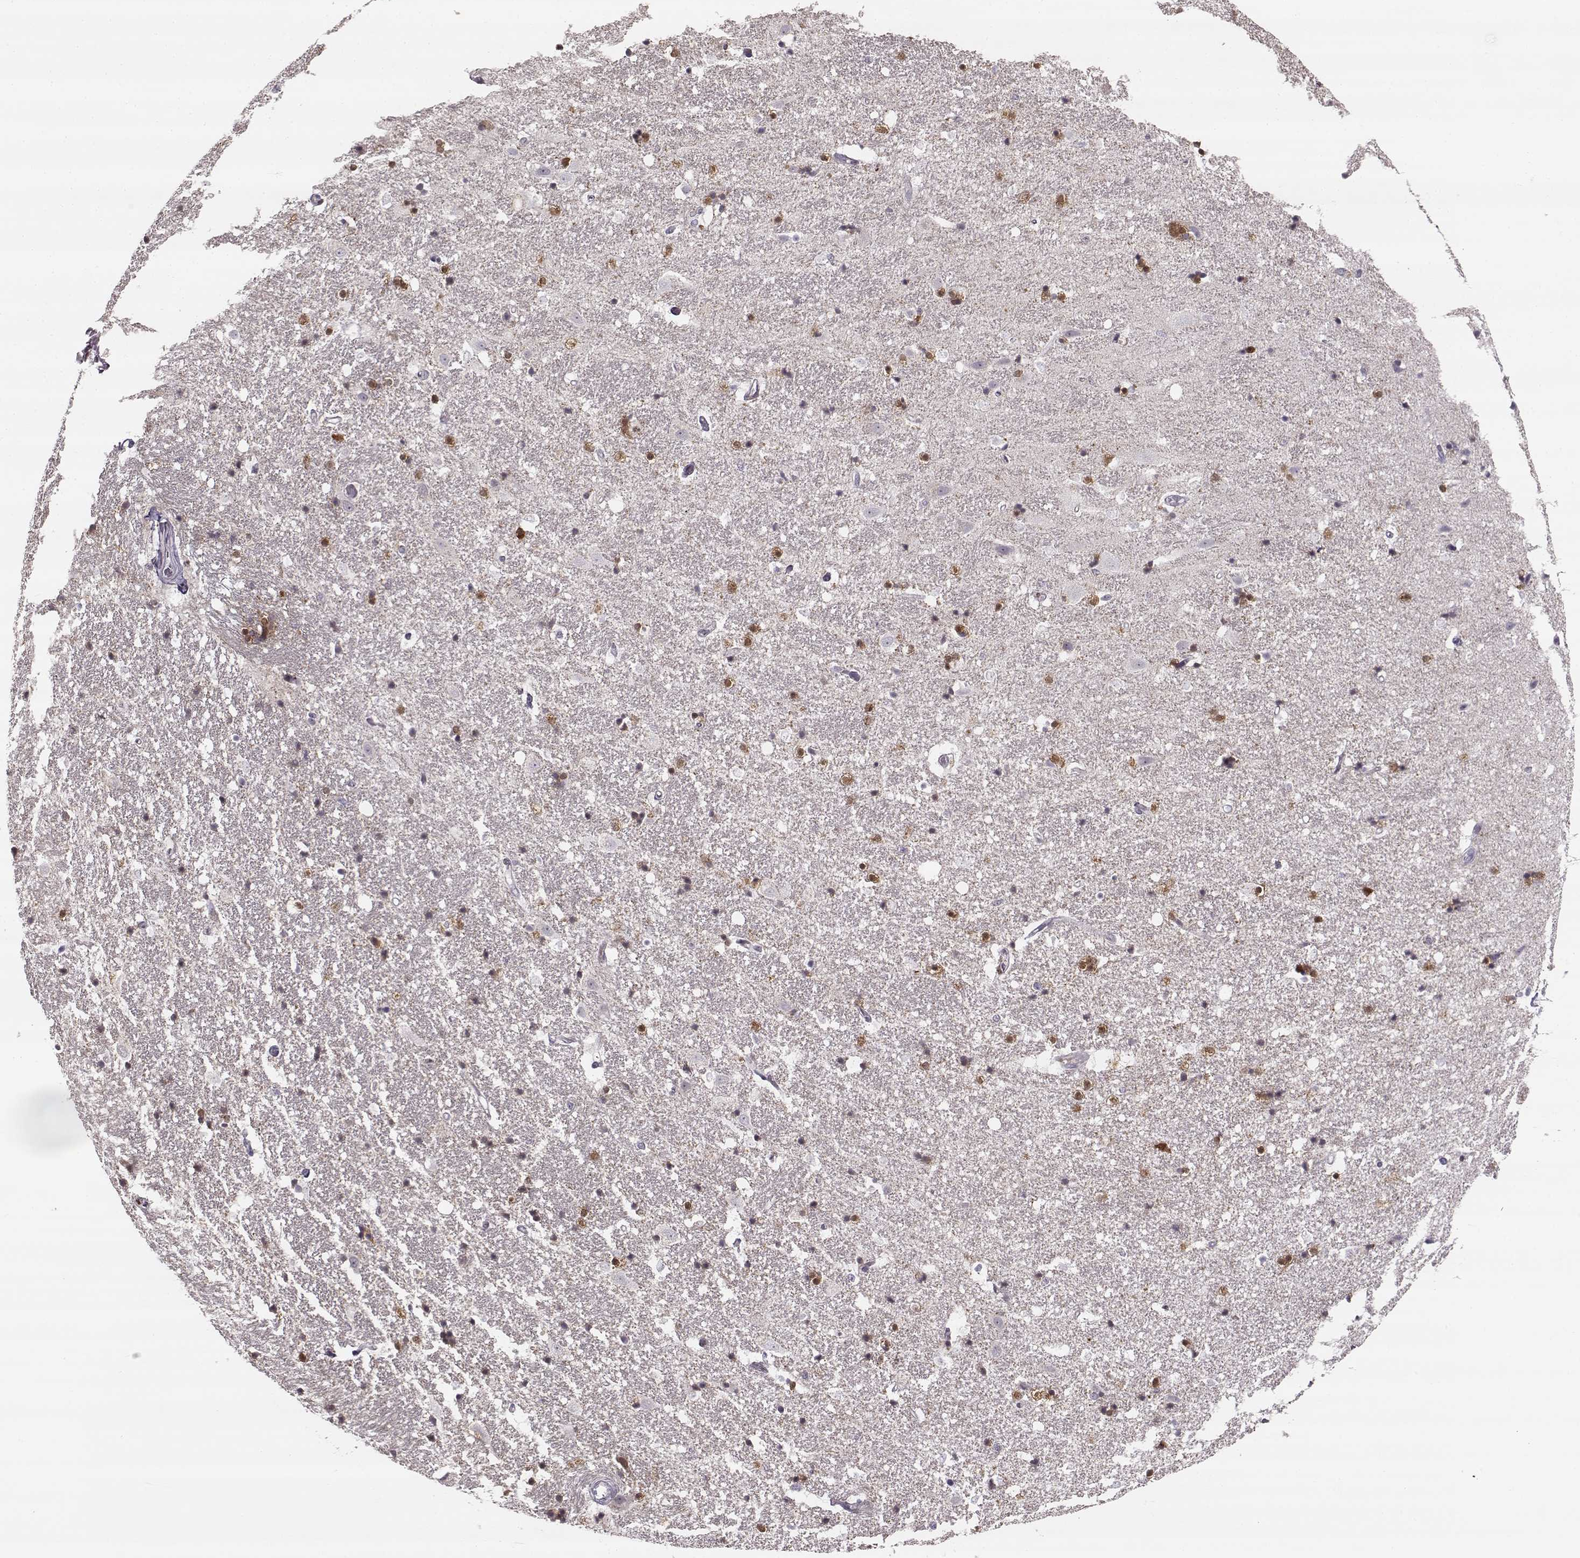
{"staining": {"intensity": "strong", "quantity": "25%-75%", "location": "cytoplasmic/membranous,nuclear"}, "tissue": "hippocampus", "cell_type": "Glial cells", "image_type": "normal", "snomed": [{"axis": "morphology", "description": "Normal tissue, NOS"}, {"axis": "topography", "description": "Hippocampus"}], "caption": "An immunohistochemistry (IHC) image of benign tissue is shown. Protein staining in brown highlights strong cytoplasmic/membranous,nuclear positivity in hippocampus within glial cells.", "gene": "MAP6D1", "patient": {"sex": "male", "age": 49}}